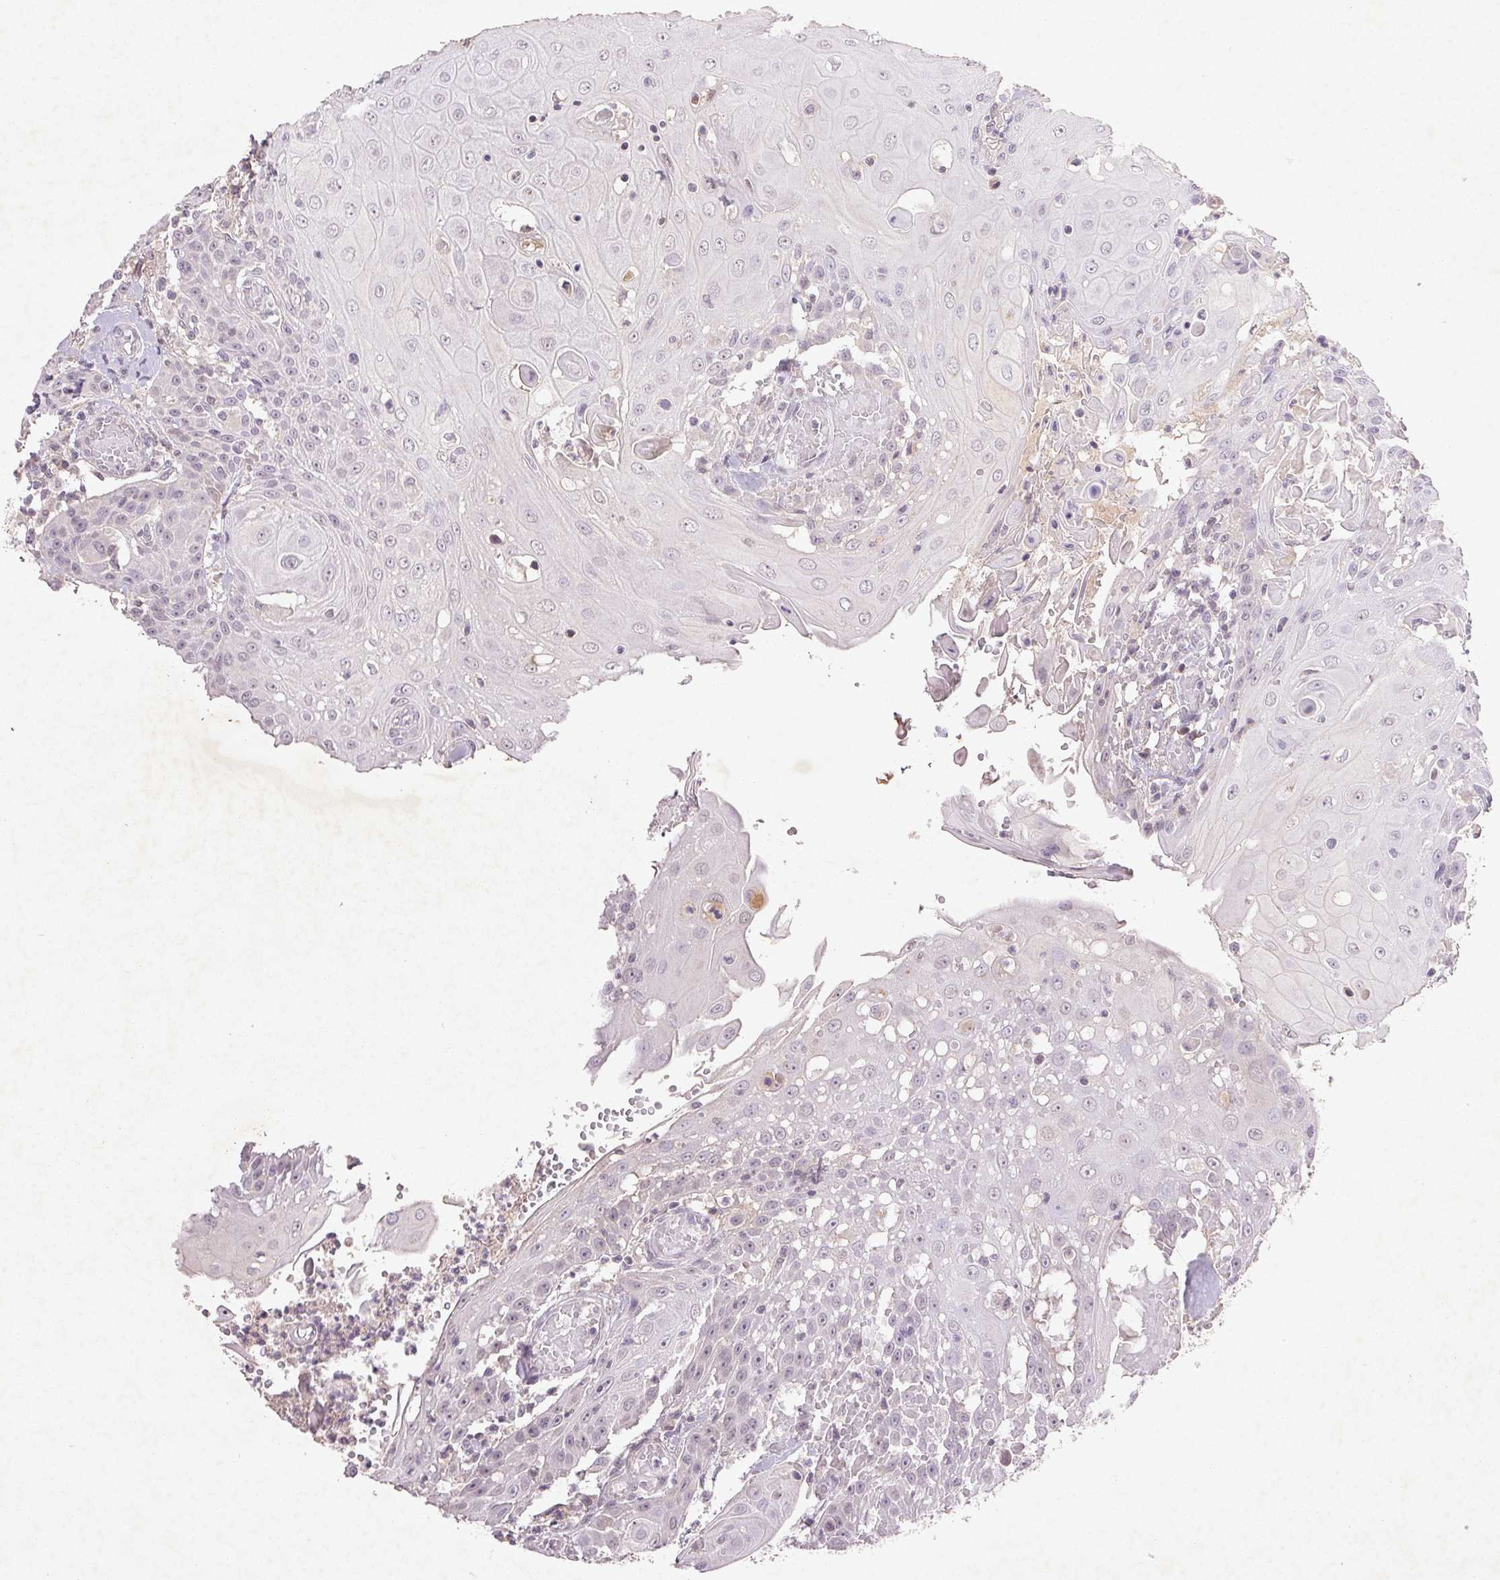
{"staining": {"intensity": "negative", "quantity": "none", "location": "none"}, "tissue": "head and neck cancer", "cell_type": "Tumor cells", "image_type": "cancer", "snomed": [{"axis": "morphology", "description": "Normal tissue, NOS"}, {"axis": "morphology", "description": "Squamous cell carcinoma, NOS"}, {"axis": "topography", "description": "Oral tissue"}, {"axis": "topography", "description": "Head-Neck"}], "caption": "Human head and neck cancer stained for a protein using IHC reveals no positivity in tumor cells.", "gene": "FAM168B", "patient": {"sex": "female", "age": 55}}